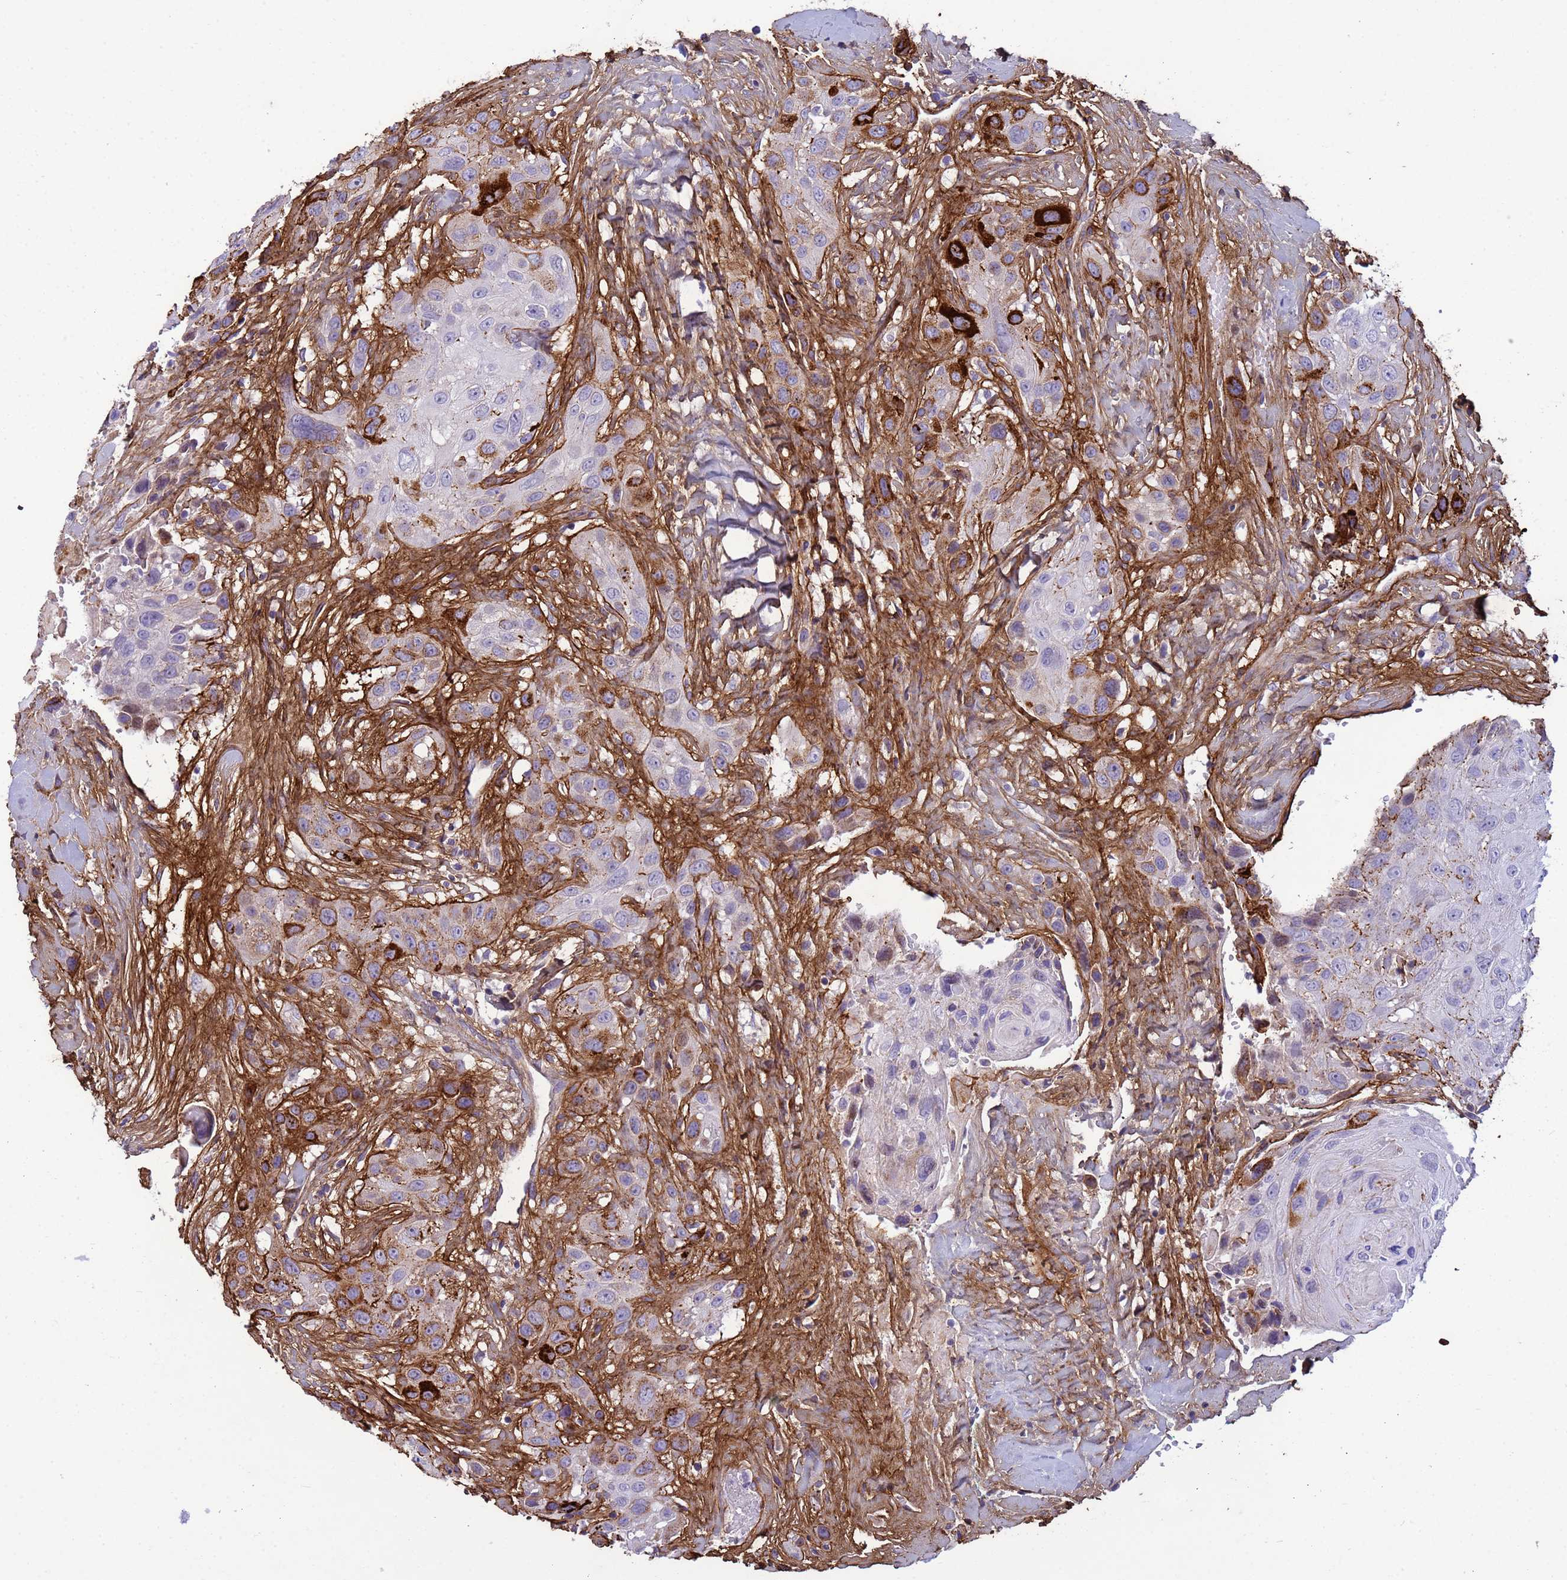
{"staining": {"intensity": "strong", "quantity": "<25%", "location": "cytoplasmic/membranous"}, "tissue": "head and neck cancer", "cell_type": "Tumor cells", "image_type": "cancer", "snomed": [{"axis": "morphology", "description": "Squamous cell carcinoma, NOS"}, {"axis": "topography", "description": "Head-Neck"}], "caption": "This histopathology image demonstrates IHC staining of human squamous cell carcinoma (head and neck), with medium strong cytoplasmic/membranous positivity in approximately <25% of tumor cells.", "gene": "P2RX7", "patient": {"sex": "male", "age": 81}}